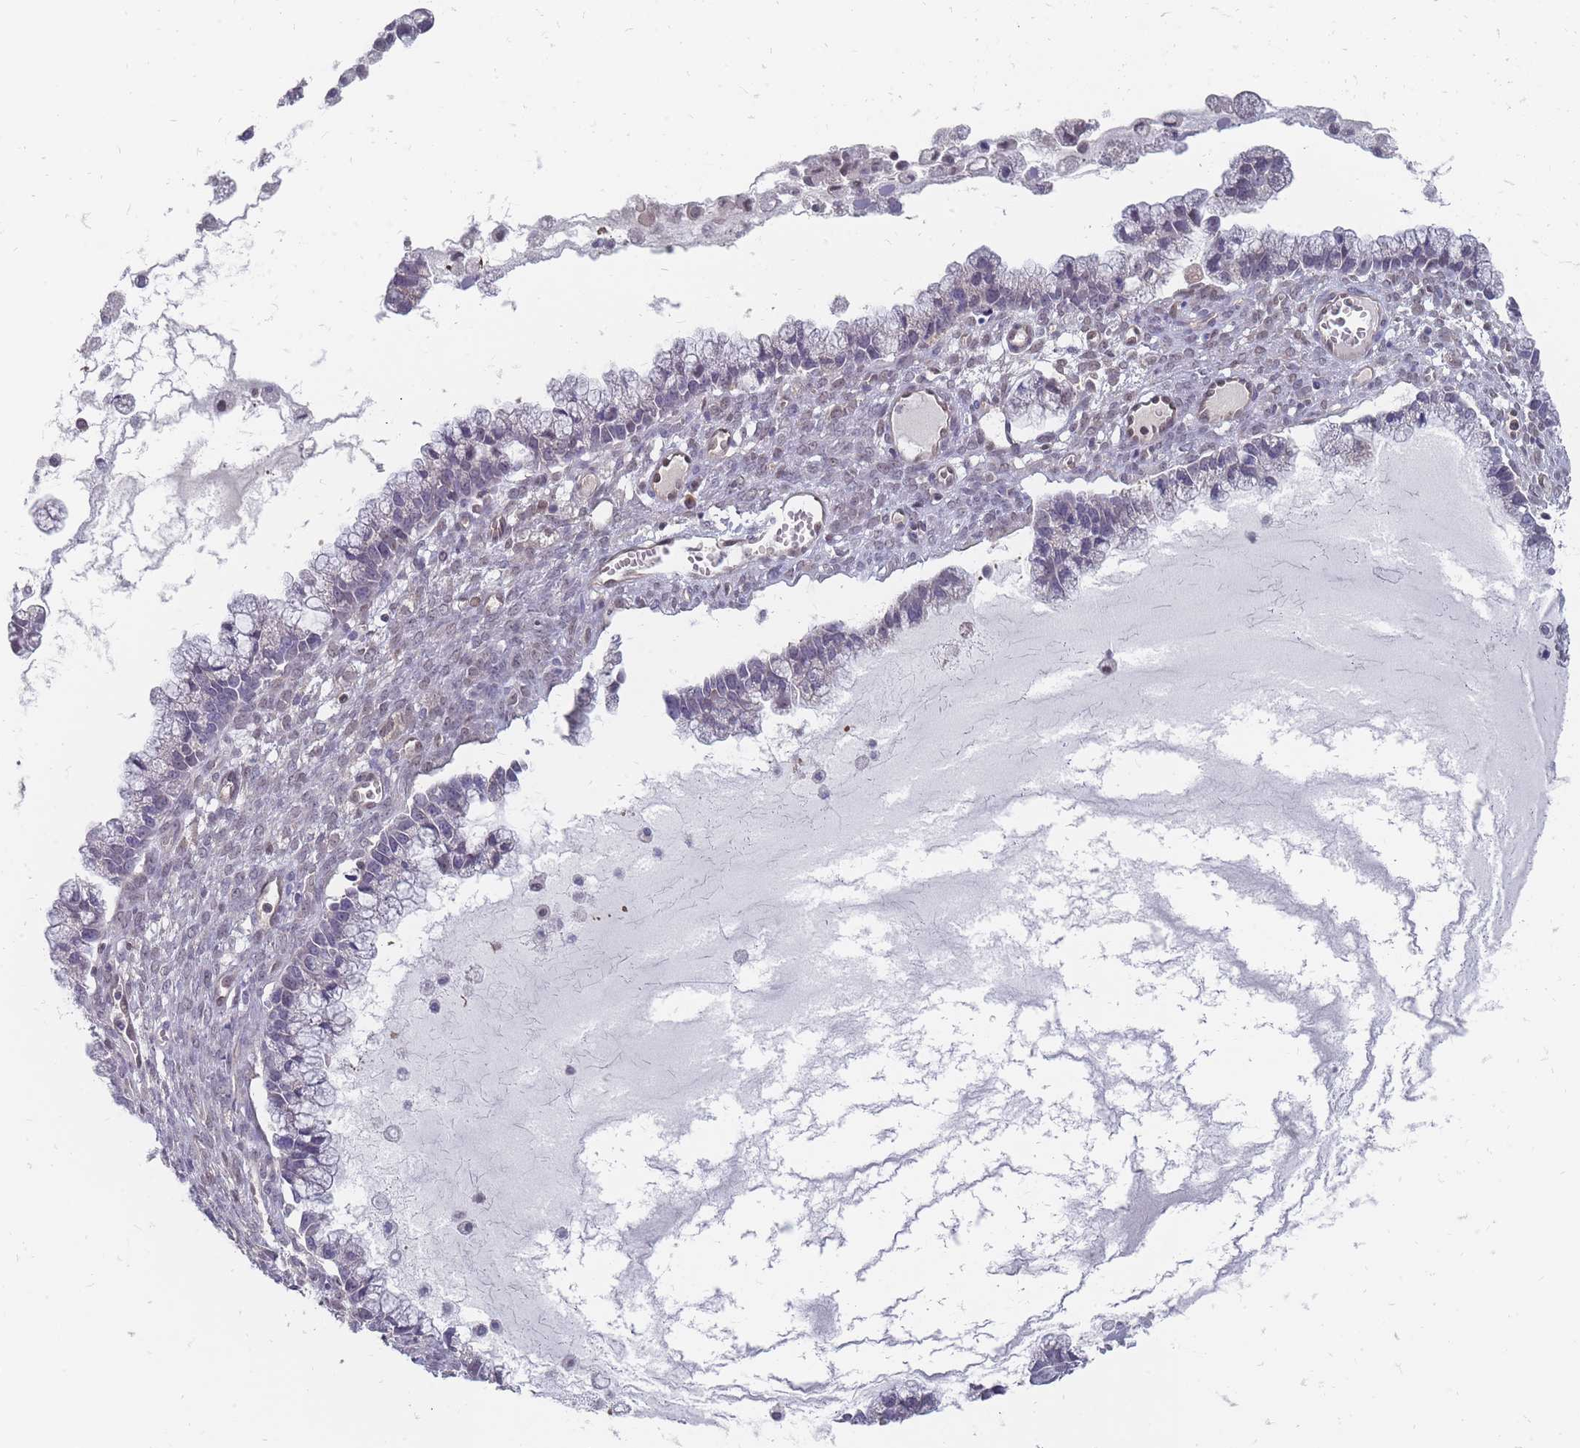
{"staining": {"intensity": "weak", "quantity": "<25%", "location": "nuclear"}, "tissue": "ovarian cancer", "cell_type": "Tumor cells", "image_type": "cancer", "snomed": [{"axis": "morphology", "description": "Cystadenocarcinoma, mucinous, NOS"}, {"axis": "topography", "description": "Ovary"}], "caption": "High power microscopy micrograph of an immunohistochemistry micrograph of ovarian cancer (mucinous cystadenocarcinoma), revealing no significant staining in tumor cells.", "gene": "NKD1", "patient": {"sex": "female", "age": 72}}